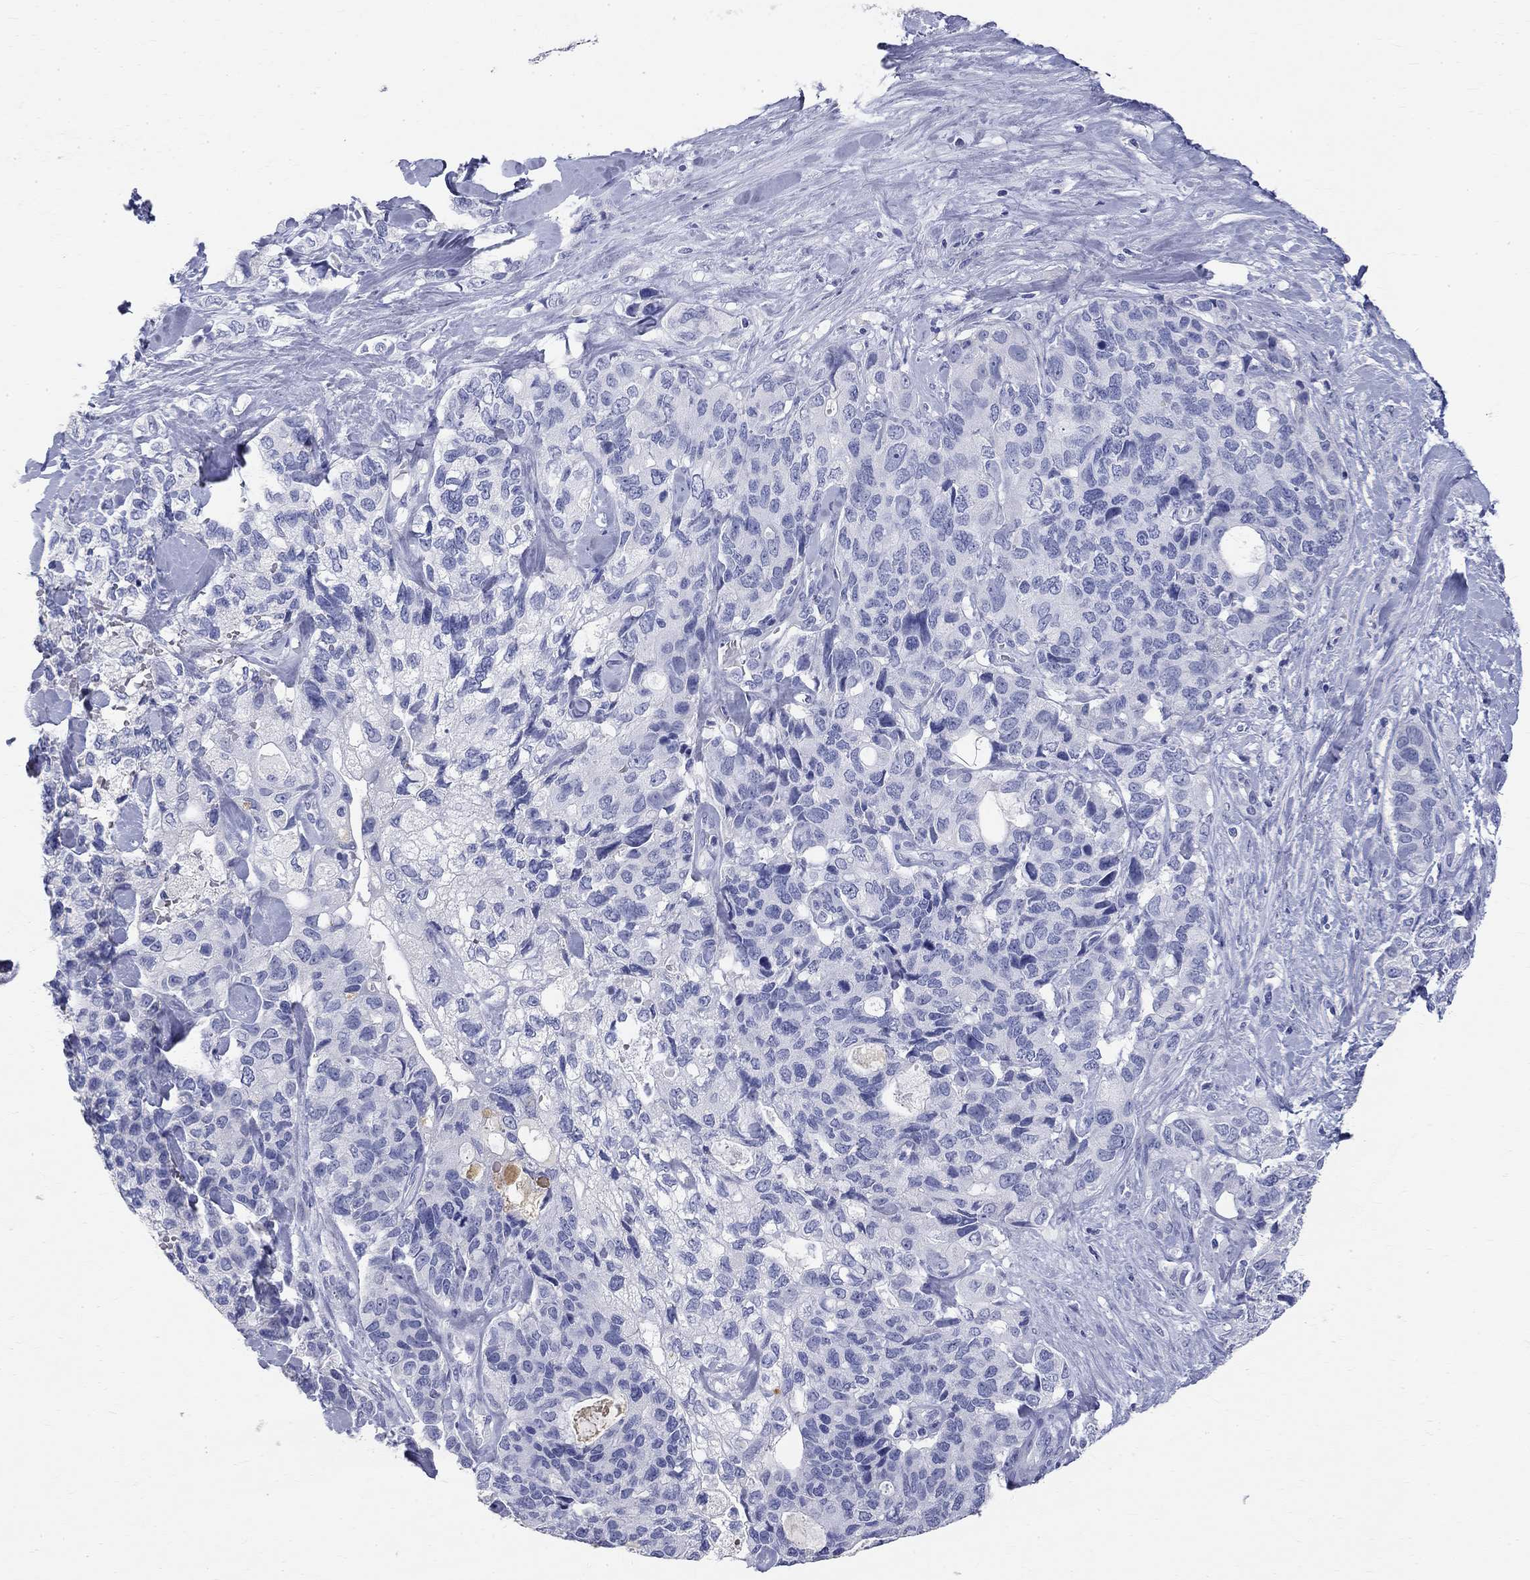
{"staining": {"intensity": "negative", "quantity": "none", "location": "none"}, "tissue": "pancreatic cancer", "cell_type": "Tumor cells", "image_type": "cancer", "snomed": [{"axis": "morphology", "description": "Adenocarcinoma, NOS"}, {"axis": "topography", "description": "Pancreas"}], "caption": "DAB (3,3'-diaminobenzidine) immunohistochemical staining of adenocarcinoma (pancreatic) exhibits no significant expression in tumor cells. (Brightfield microscopy of DAB (3,3'-diaminobenzidine) immunohistochemistry (IHC) at high magnification).", "gene": "PHOX2B", "patient": {"sex": "female", "age": 56}}